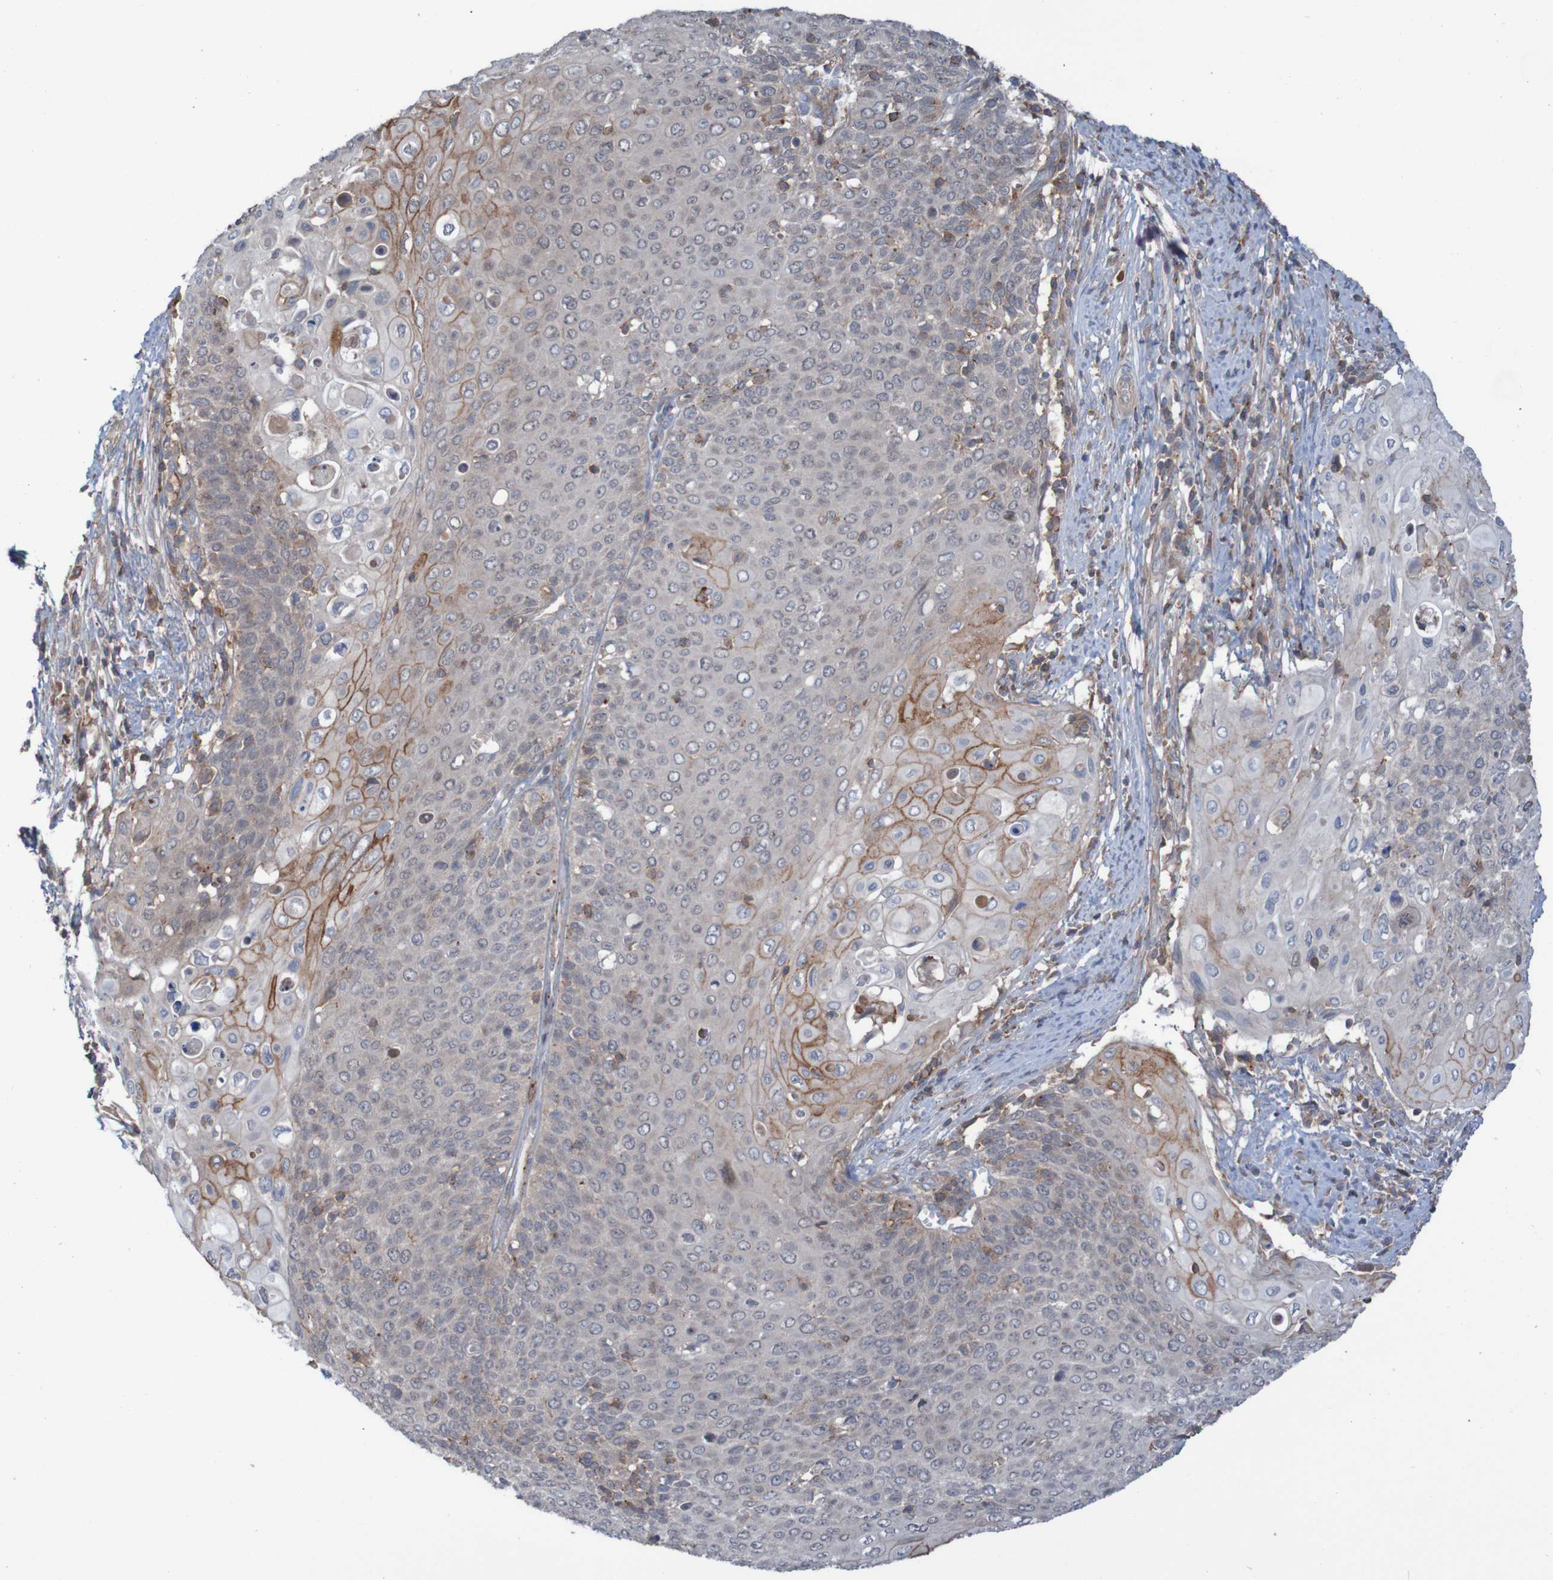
{"staining": {"intensity": "weak", "quantity": ">75%", "location": "cytoplasmic/membranous"}, "tissue": "cervical cancer", "cell_type": "Tumor cells", "image_type": "cancer", "snomed": [{"axis": "morphology", "description": "Squamous cell carcinoma, NOS"}, {"axis": "topography", "description": "Cervix"}], "caption": "Cervical cancer stained with a brown dye demonstrates weak cytoplasmic/membranous positive staining in approximately >75% of tumor cells.", "gene": "PDGFB", "patient": {"sex": "female", "age": 39}}